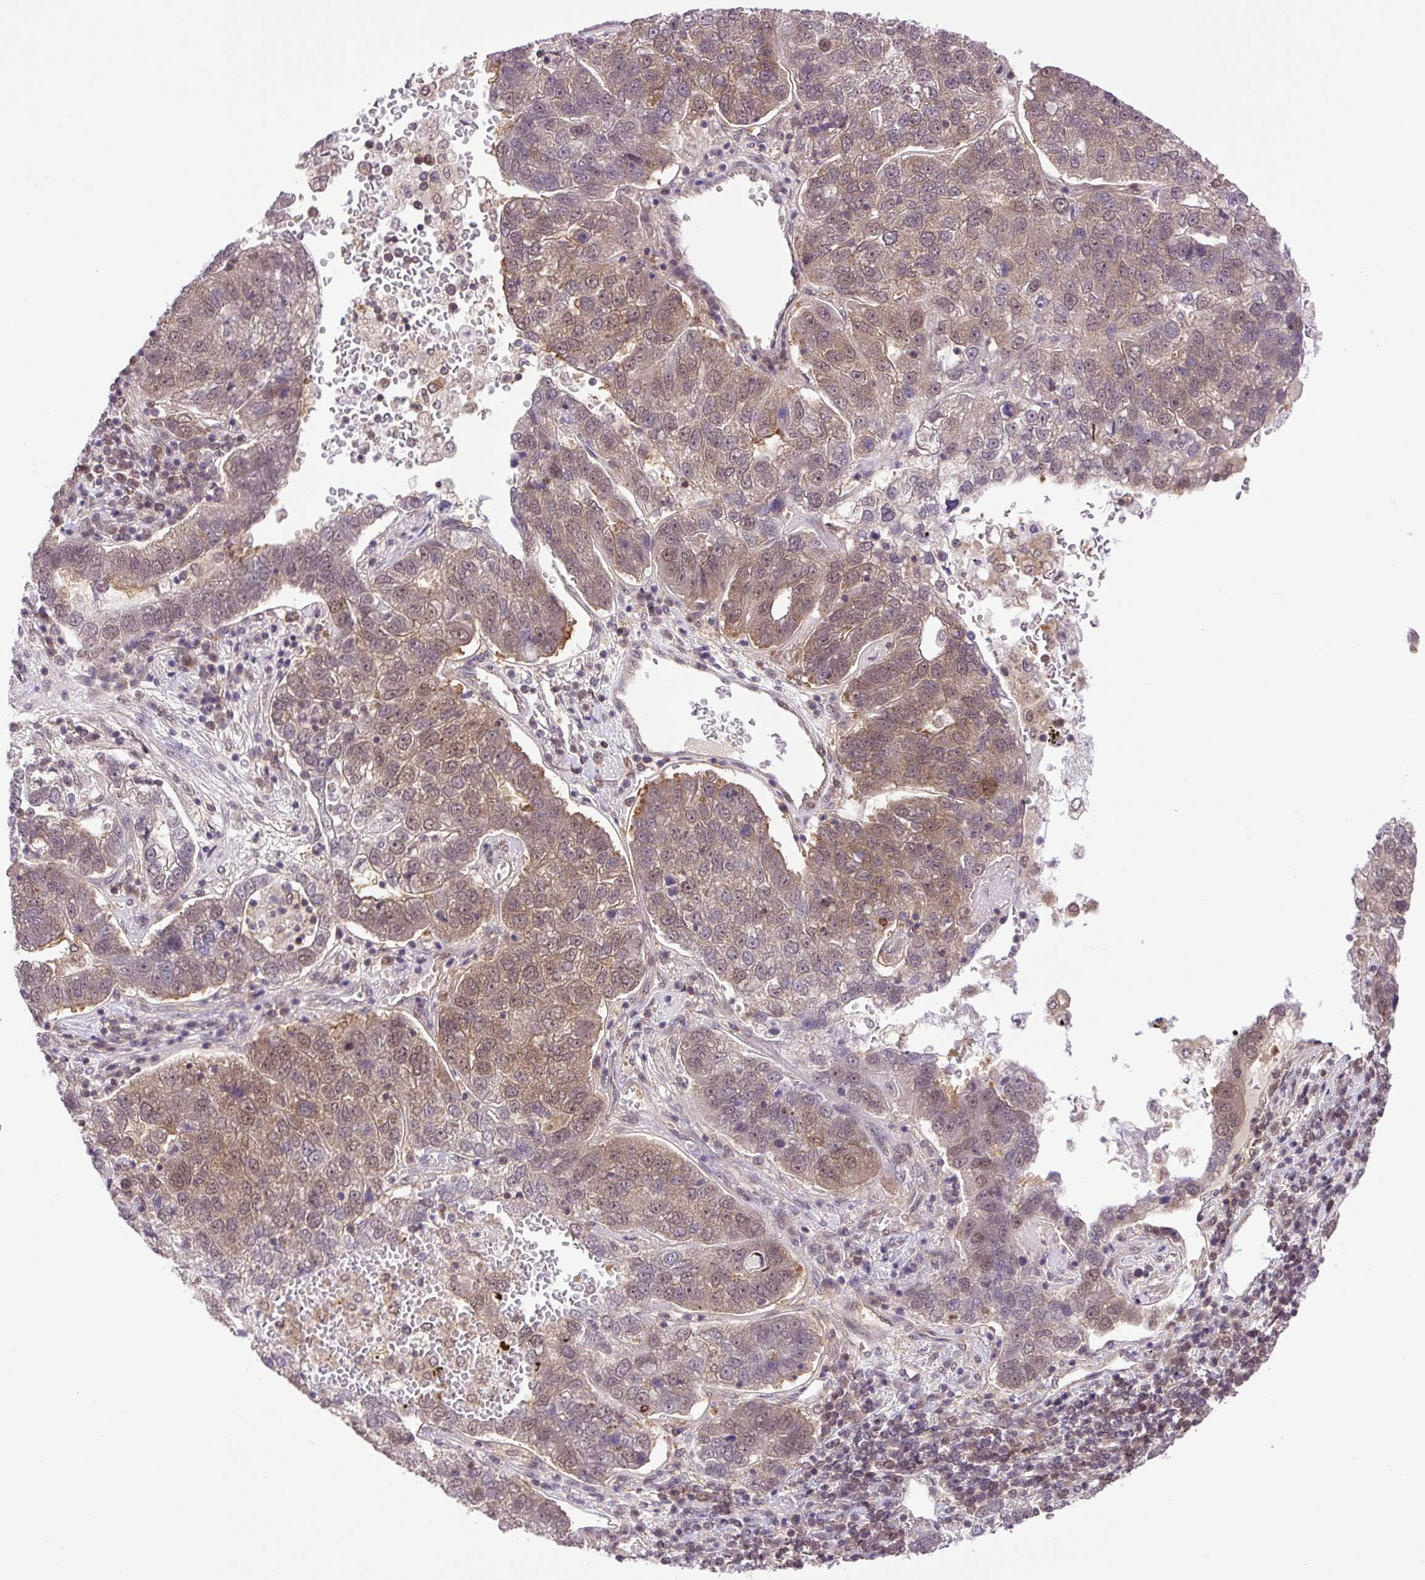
{"staining": {"intensity": "weak", "quantity": "25%-75%", "location": "cytoplasmic/membranous,nuclear"}, "tissue": "pancreatic cancer", "cell_type": "Tumor cells", "image_type": "cancer", "snomed": [{"axis": "morphology", "description": "Adenocarcinoma, NOS"}, {"axis": "topography", "description": "Pancreas"}], "caption": "Pancreatic cancer stained with DAB (3,3'-diaminobenzidine) immunohistochemistry displays low levels of weak cytoplasmic/membranous and nuclear expression in approximately 25%-75% of tumor cells. (Brightfield microscopy of DAB IHC at high magnification).", "gene": "SGTA", "patient": {"sex": "female", "age": 61}}